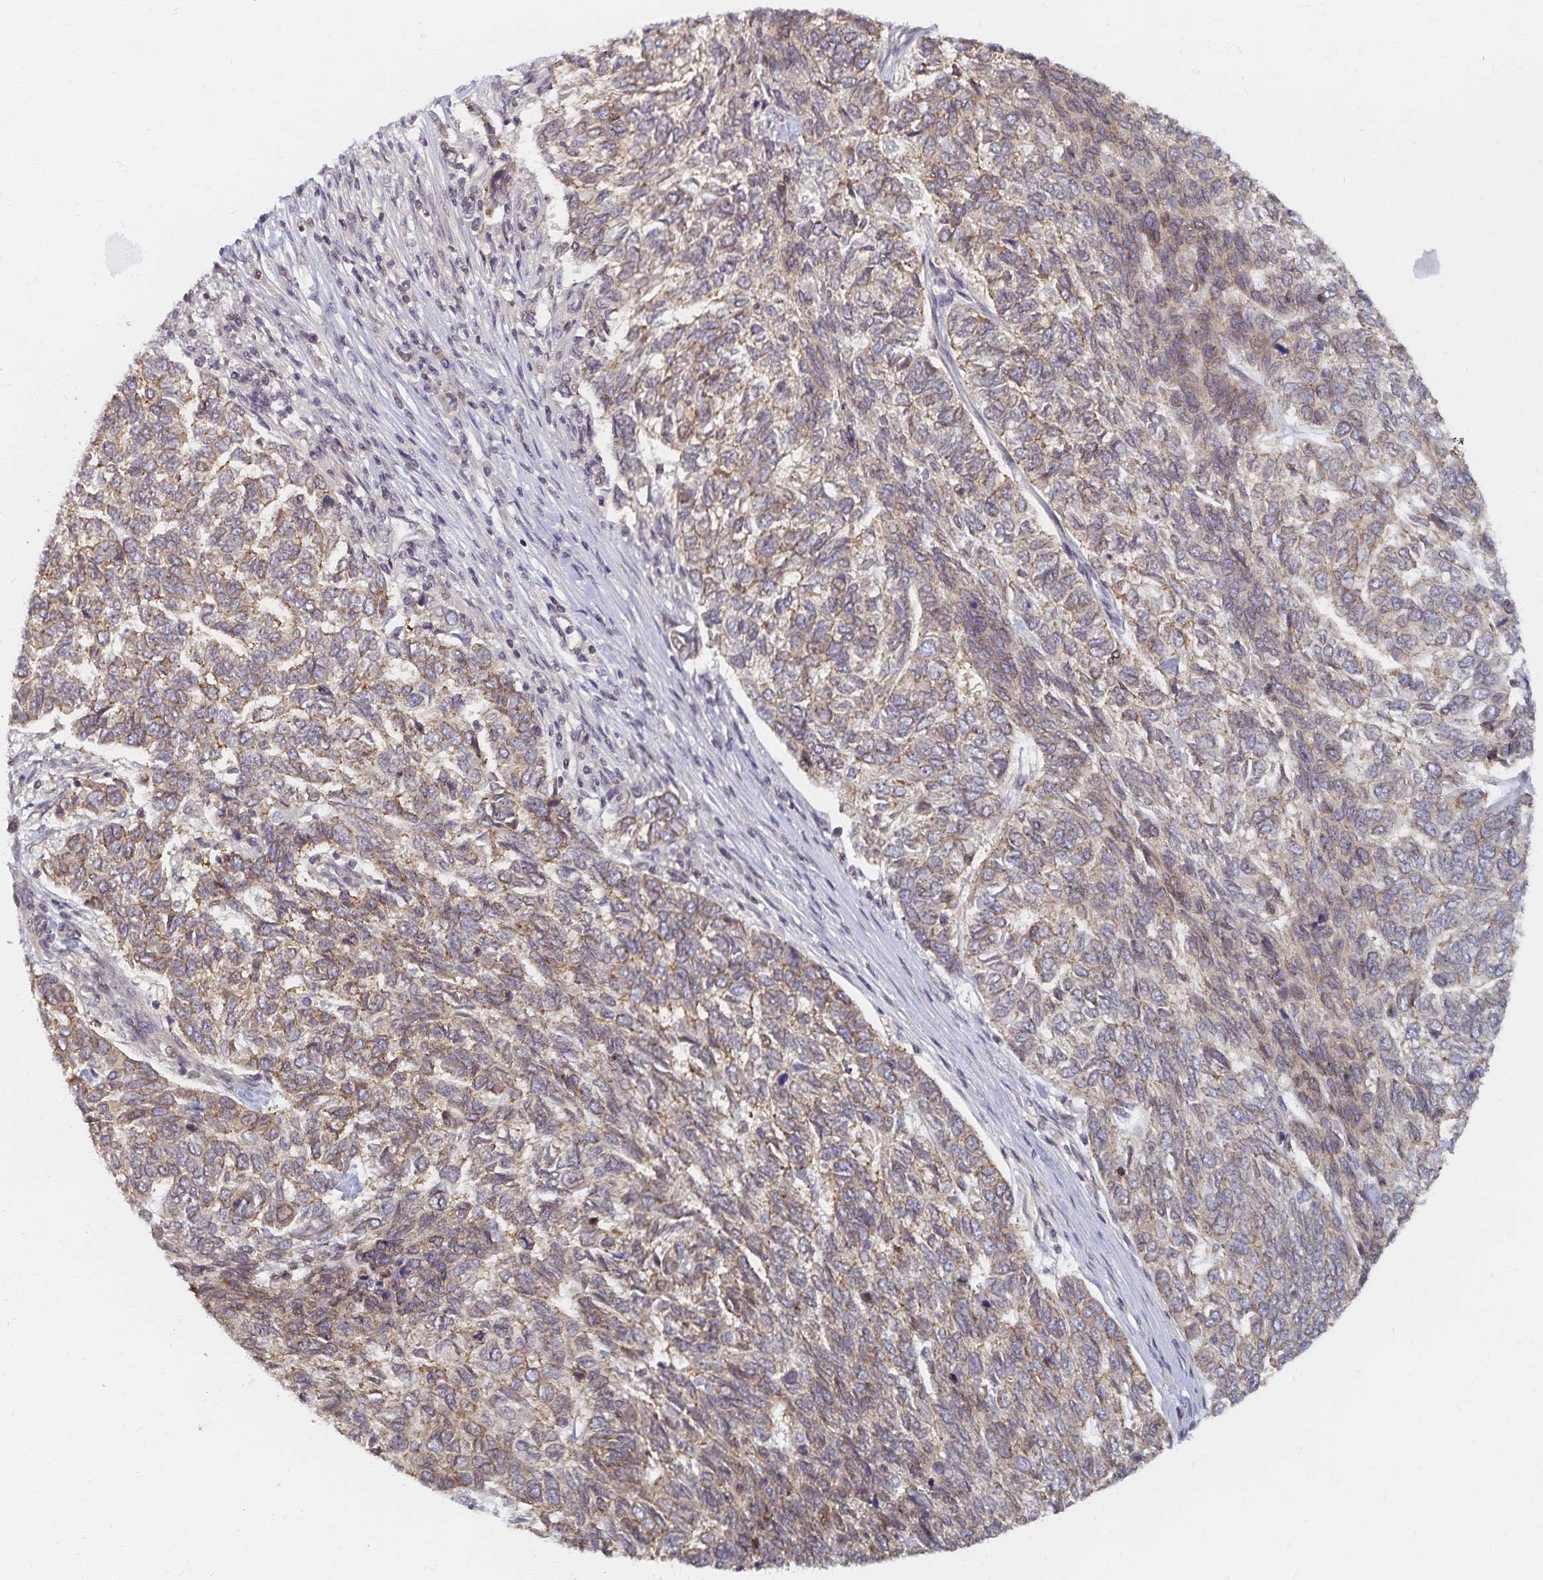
{"staining": {"intensity": "weak", "quantity": "25%-75%", "location": "cytoplasmic/membranous,nuclear"}, "tissue": "skin cancer", "cell_type": "Tumor cells", "image_type": "cancer", "snomed": [{"axis": "morphology", "description": "Basal cell carcinoma"}, {"axis": "topography", "description": "Skin"}], "caption": "Weak cytoplasmic/membranous and nuclear protein positivity is appreciated in about 25%-75% of tumor cells in basal cell carcinoma (skin). (Brightfield microscopy of DAB IHC at high magnification).", "gene": "RAB9B", "patient": {"sex": "female", "age": 65}}